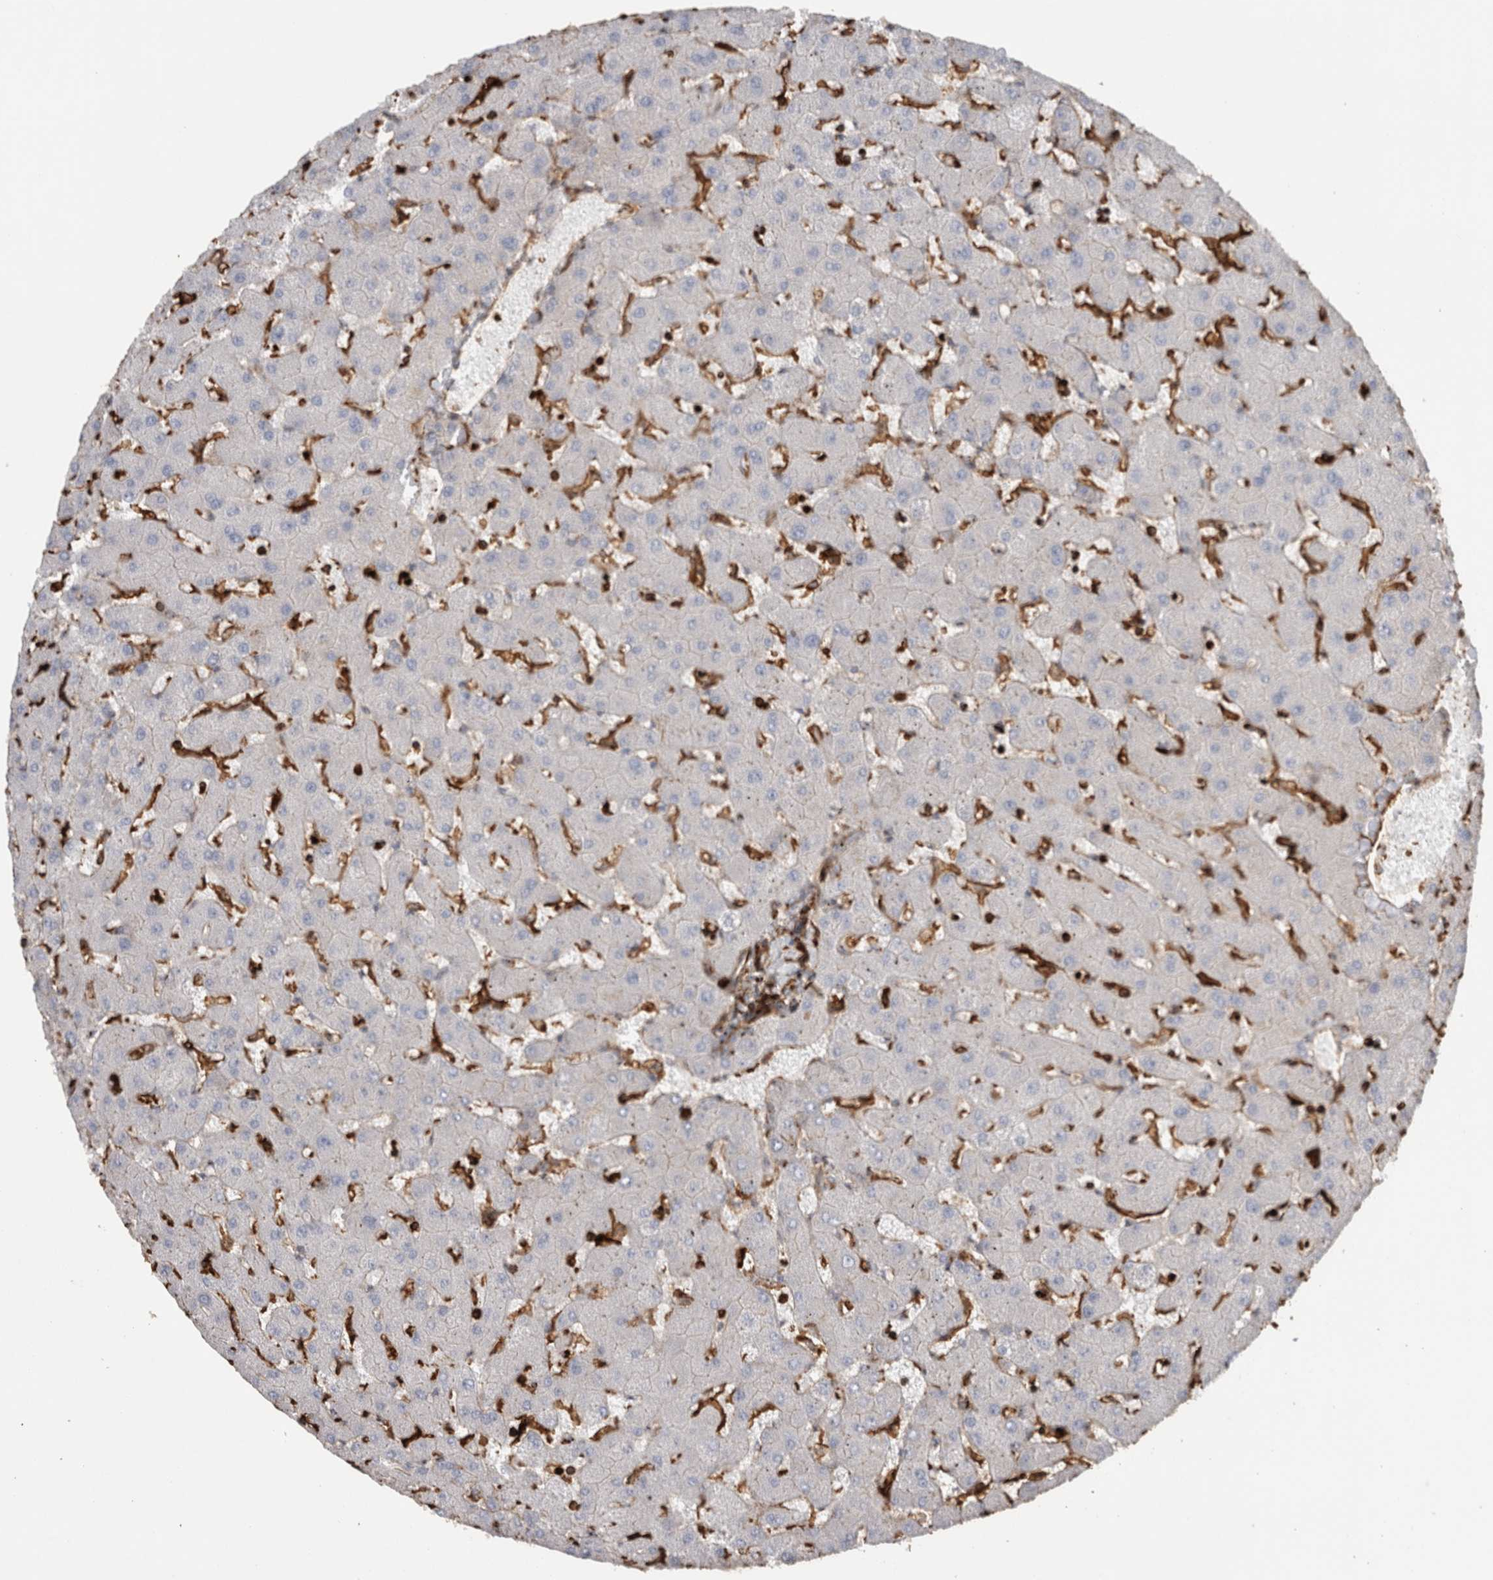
{"staining": {"intensity": "moderate", "quantity": ">75%", "location": "cytoplasmic/membranous"}, "tissue": "liver", "cell_type": "Cholangiocytes", "image_type": "normal", "snomed": [{"axis": "morphology", "description": "Normal tissue, NOS"}, {"axis": "topography", "description": "Liver"}], "caption": "IHC micrograph of normal liver: human liver stained using immunohistochemistry exhibits medium levels of moderate protein expression localized specifically in the cytoplasmic/membranous of cholangiocytes, appearing as a cytoplasmic/membranous brown color.", "gene": "GPER1", "patient": {"sex": "female", "age": 63}}